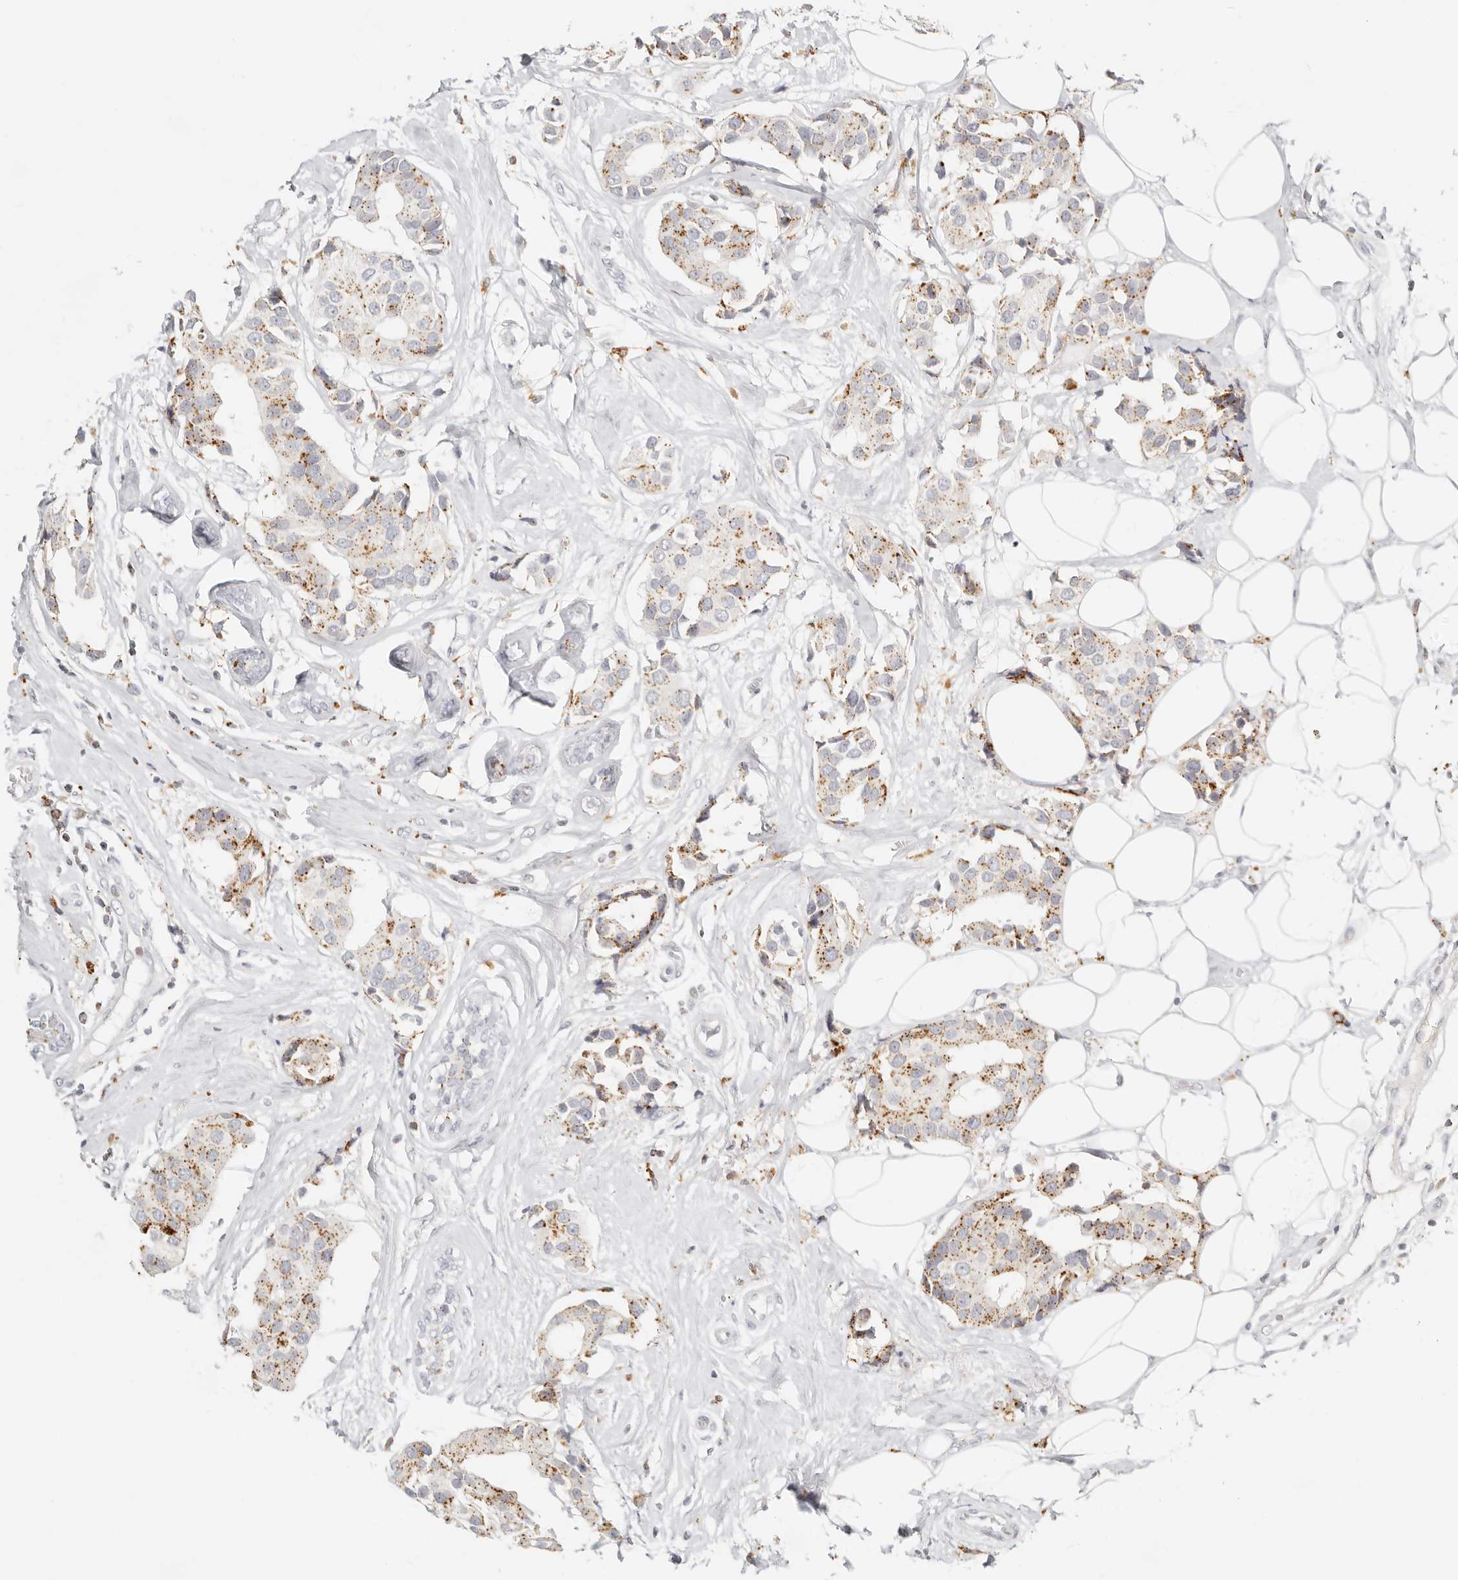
{"staining": {"intensity": "moderate", "quantity": ">75%", "location": "cytoplasmic/membranous"}, "tissue": "breast cancer", "cell_type": "Tumor cells", "image_type": "cancer", "snomed": [{"axis": "morphology", "description": "Normal tissue, NOS"}, {"axis": "morphology", "description": "Duct carcinoma"}, {"axis": "topography", "description": "Breast"}], "caption": "Invasive ductal carcinoma (breast) tissue shows moderate cytoplasmic/membranous expression in about >75% of tumor cells Nuclei are stained in blue.", "gene": "RNASET2", "patient": {"sex": "female", "age": 39}}